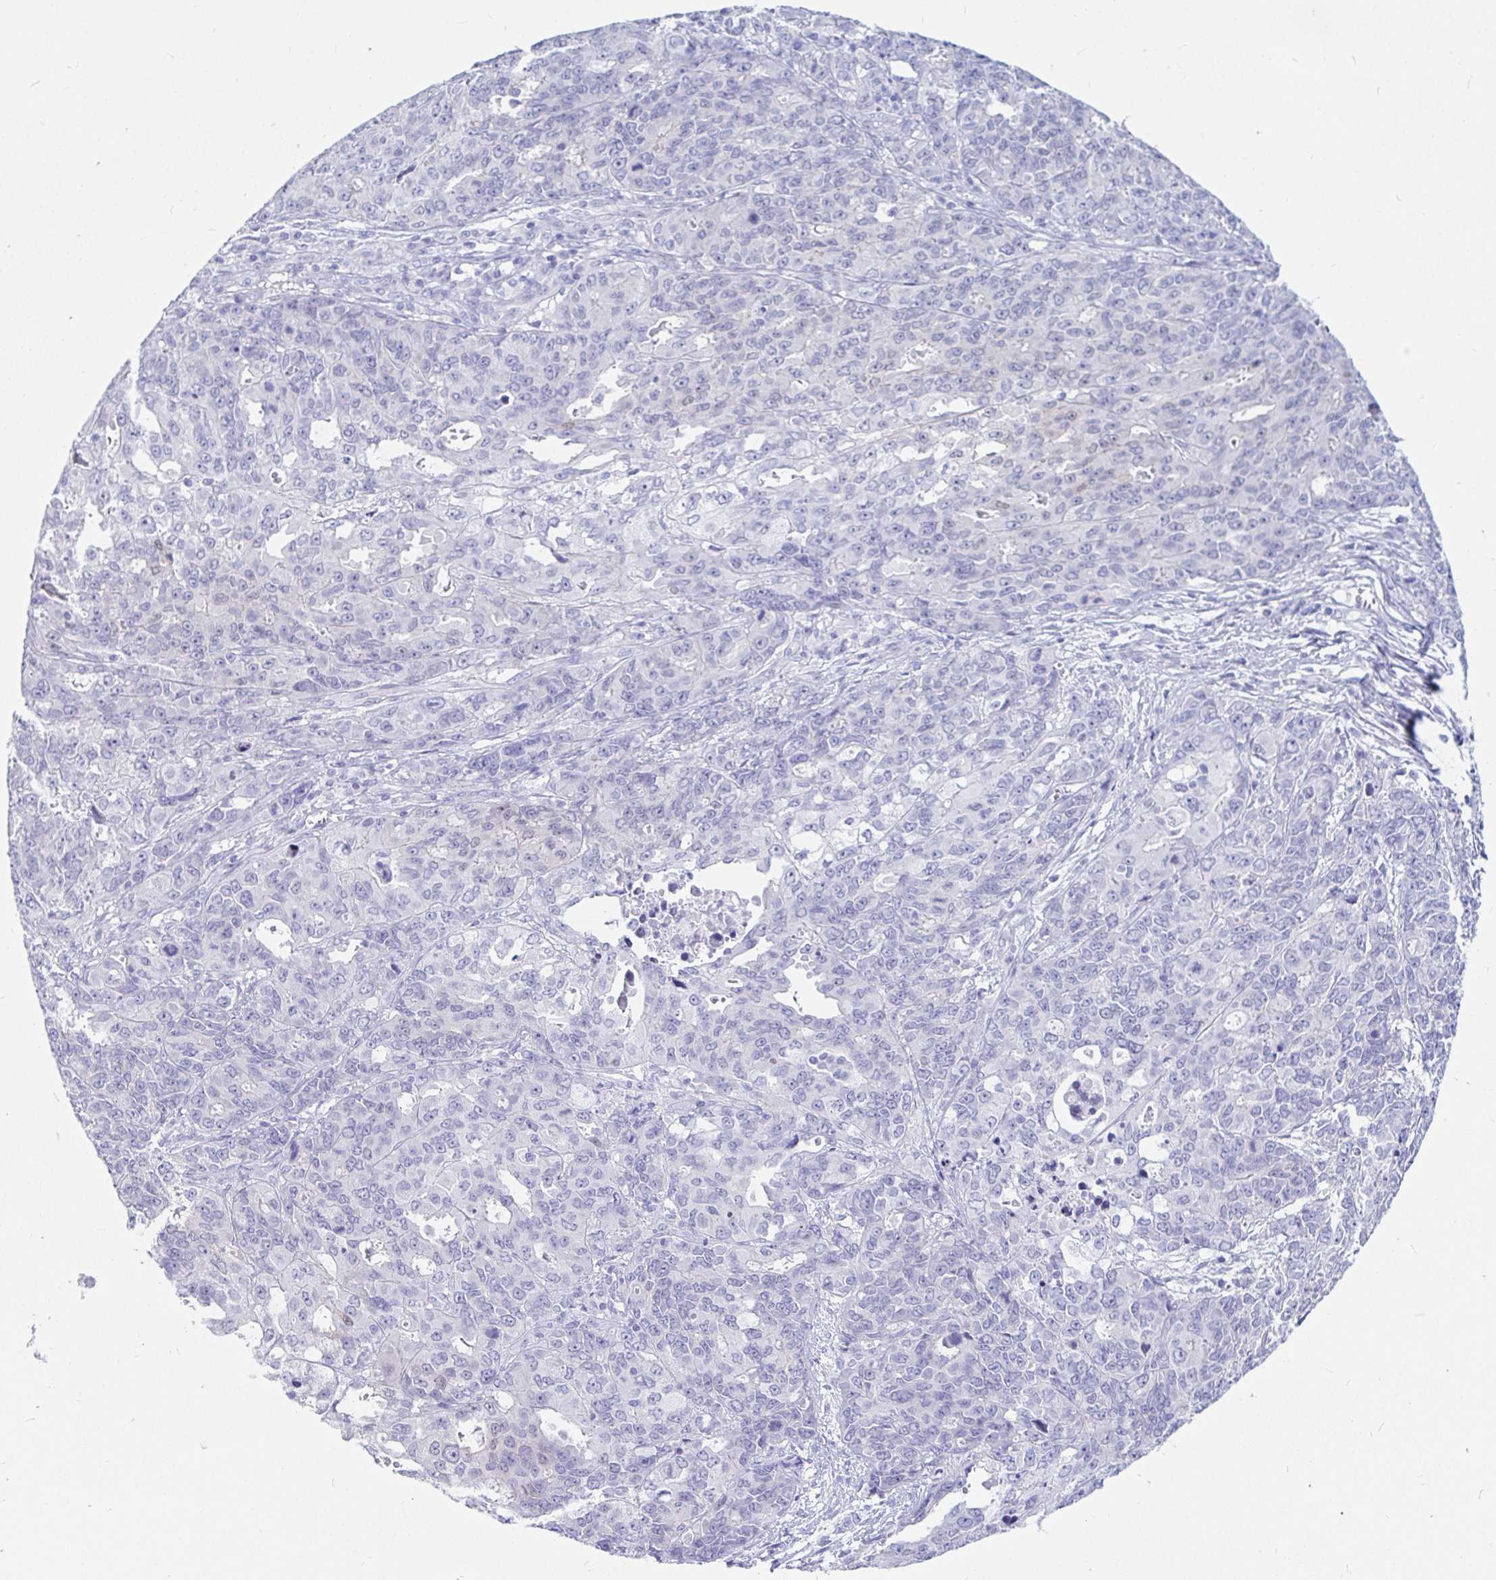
{"staining": {"intensity": "negative", "quantity": "none", "location": "none"}, "tissue": "endometrial cancer", "cell_type": "Tumor cells", "image_type": "cancer", "snomed": [{"axis": "morphology", "description": "Adenocarcinoma, NOS"}, {"axis": "topography", "description": "Uterus"}], "caption": "Immunohistochemistry micrograph of neoplastic tissue: endometrial cancer (adenocarcinoma) stained with DAB (3,3'-diaminobenzidine) demonstrates no significant protein positivity in tumor cells.", "gene": "PPP1R1B", "patient": {"sex": "female", "age": 79}}